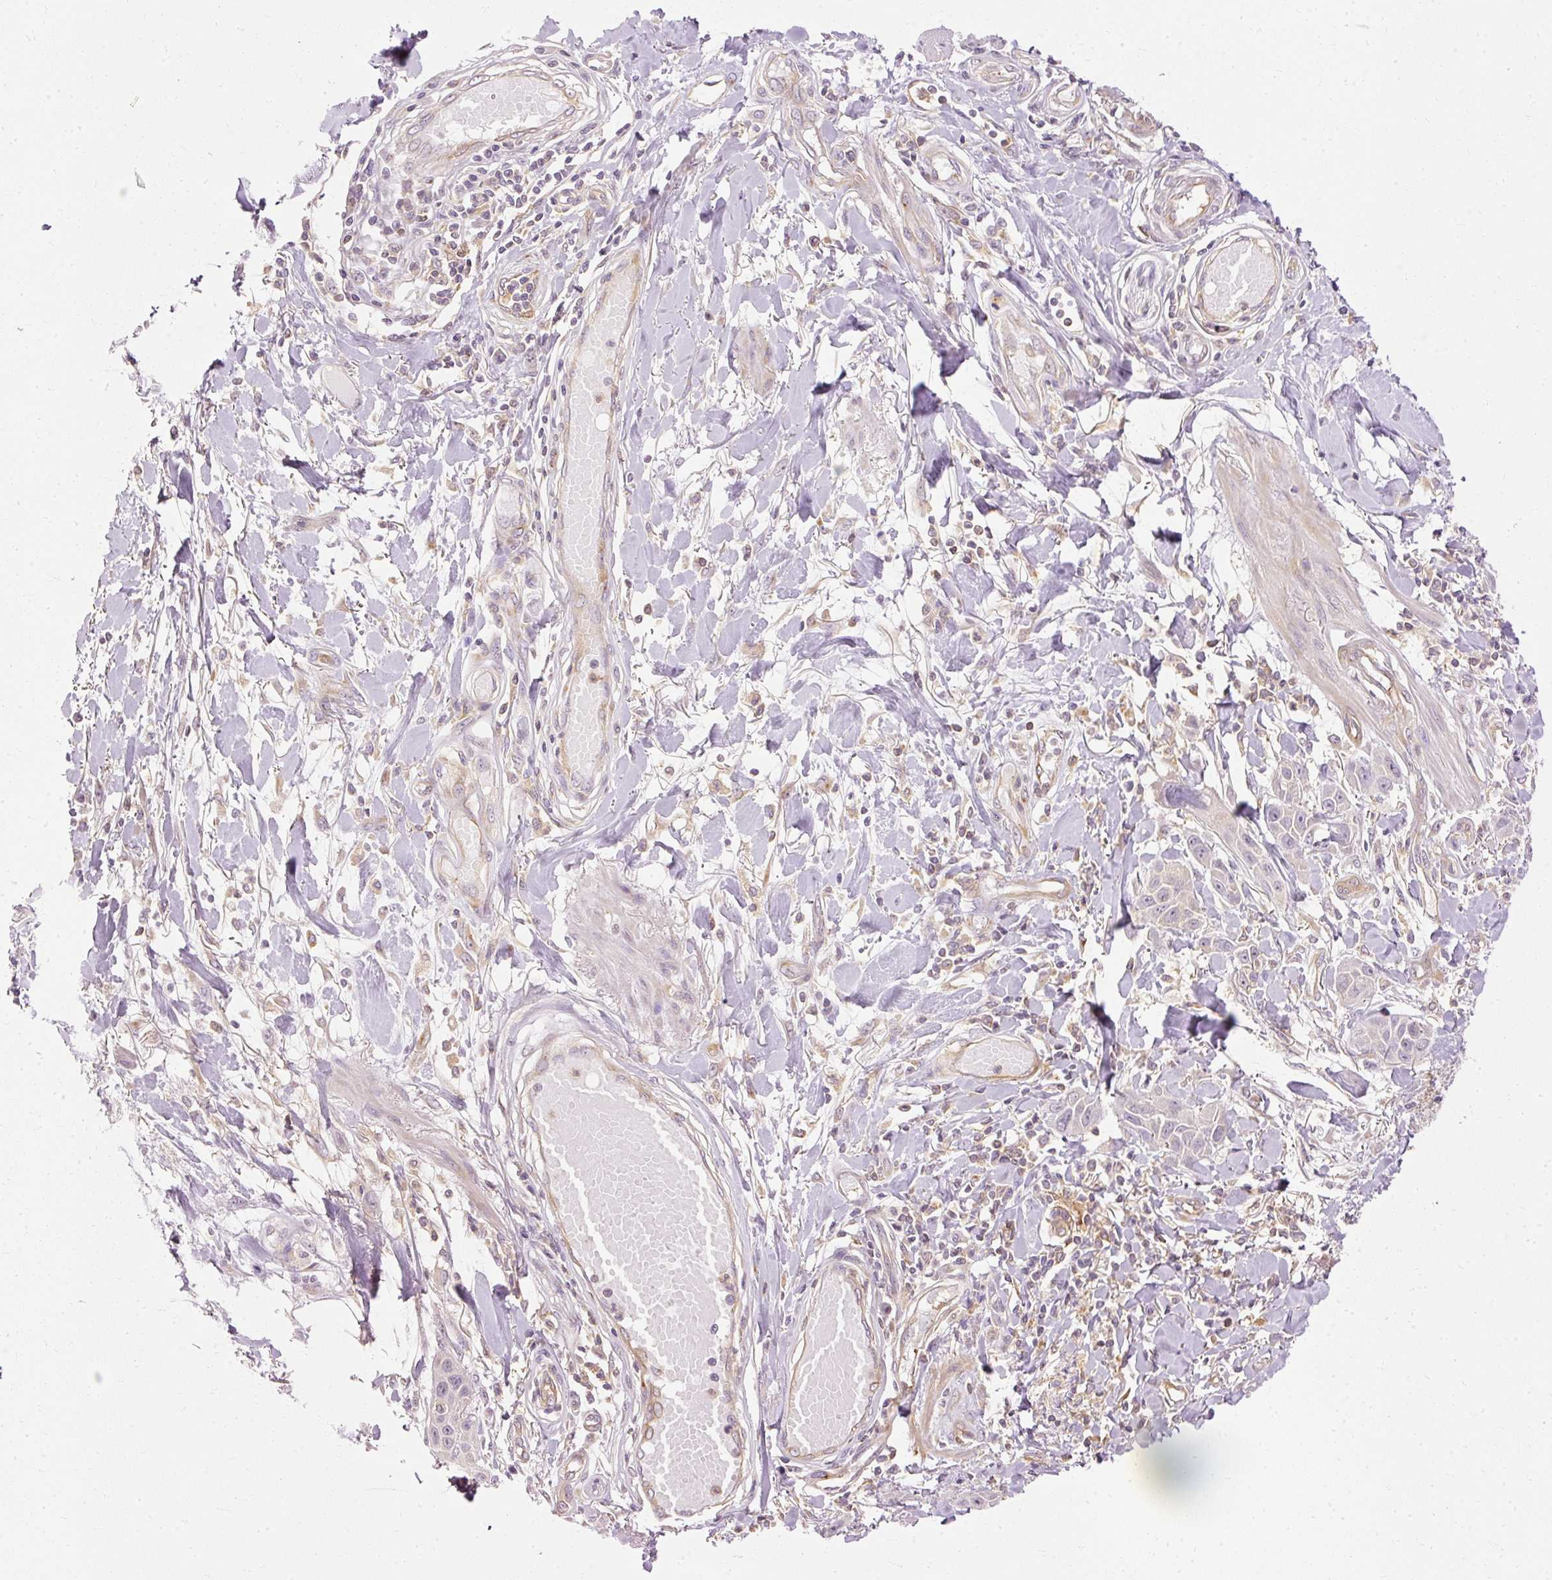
{"staining": {"intensity": "negative", "quantity": "none", "location": "none"}, "tissue": "skin cancer", "cell_type": "Tumor cells", "image_type": "cancer", "snomed": [{"axis": "morphology", "description": "Squamous cell carcinoma, NOS"}, {"axis": "topography", "description": "Skin"}], "caption": "Photomicrograph shows no significant protein expression in tumor cells of skin squamous cell carcinoma.", "gene": "ARMH3", "patient": {"sex": "female", "age": 69}}